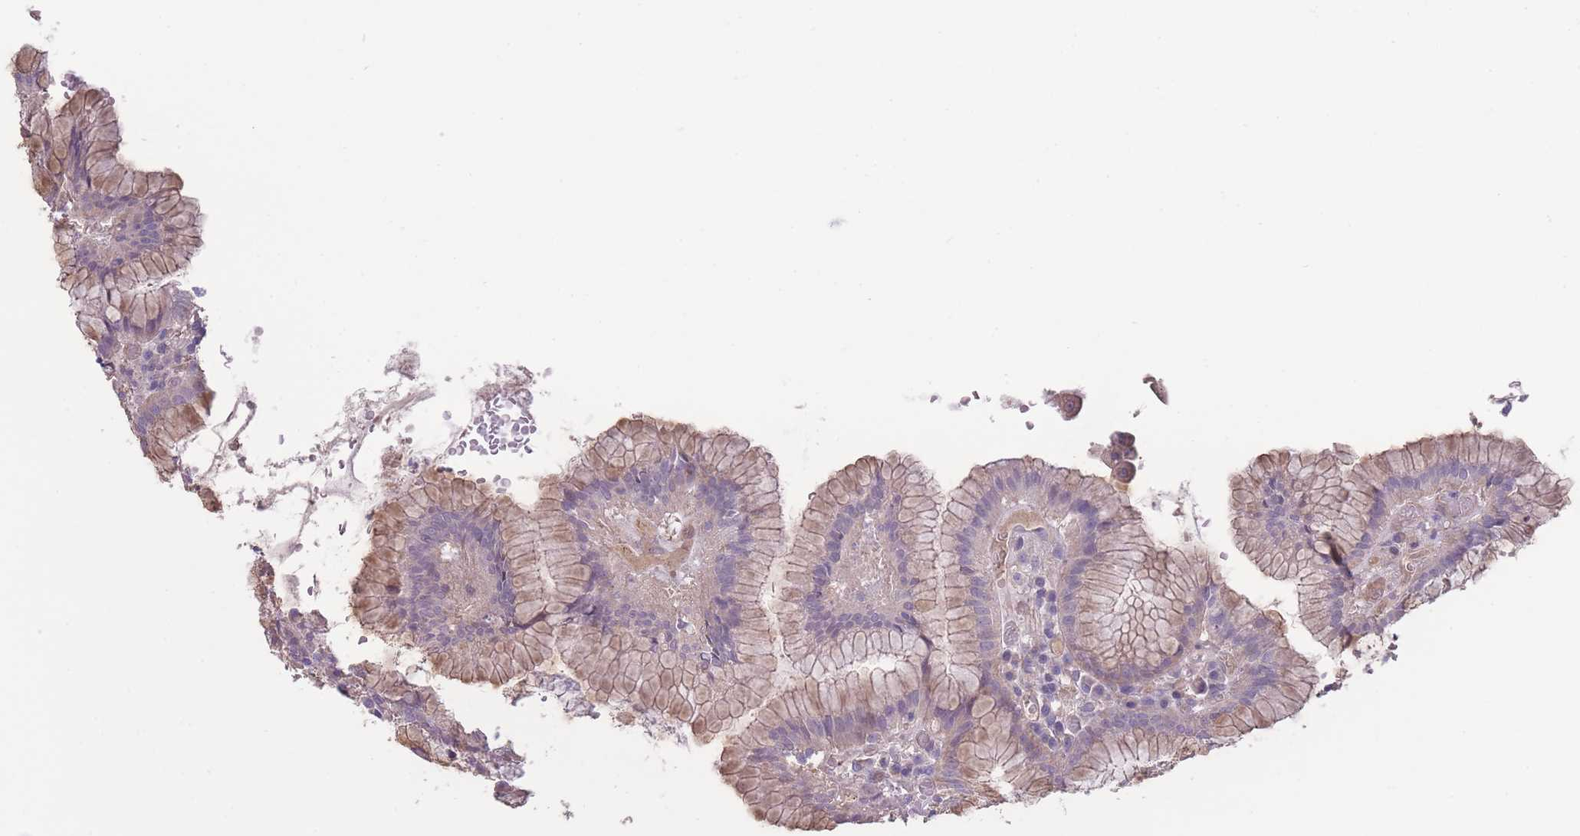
{"staining": {"intensity": "moderate", "quantity": "<25%", "location": "cytoplasmic/membranous"}, "tissue": "stomach", "cell_type": "Glandular cells", "image_type": "normal", "snomed": [{"axis": "morphology", "description": "Normal tissue, NOS"}, {"axis": "topography", "description": "Stomach"}], "caption": "Human stomach stained for a protein (brown) demonstrates moderate cytoplasmic/membranous positive staining in approximately <25% of glandular cells.", "gene": "RSPH10B2", "patient": {"sex": "male", "age": 55}}